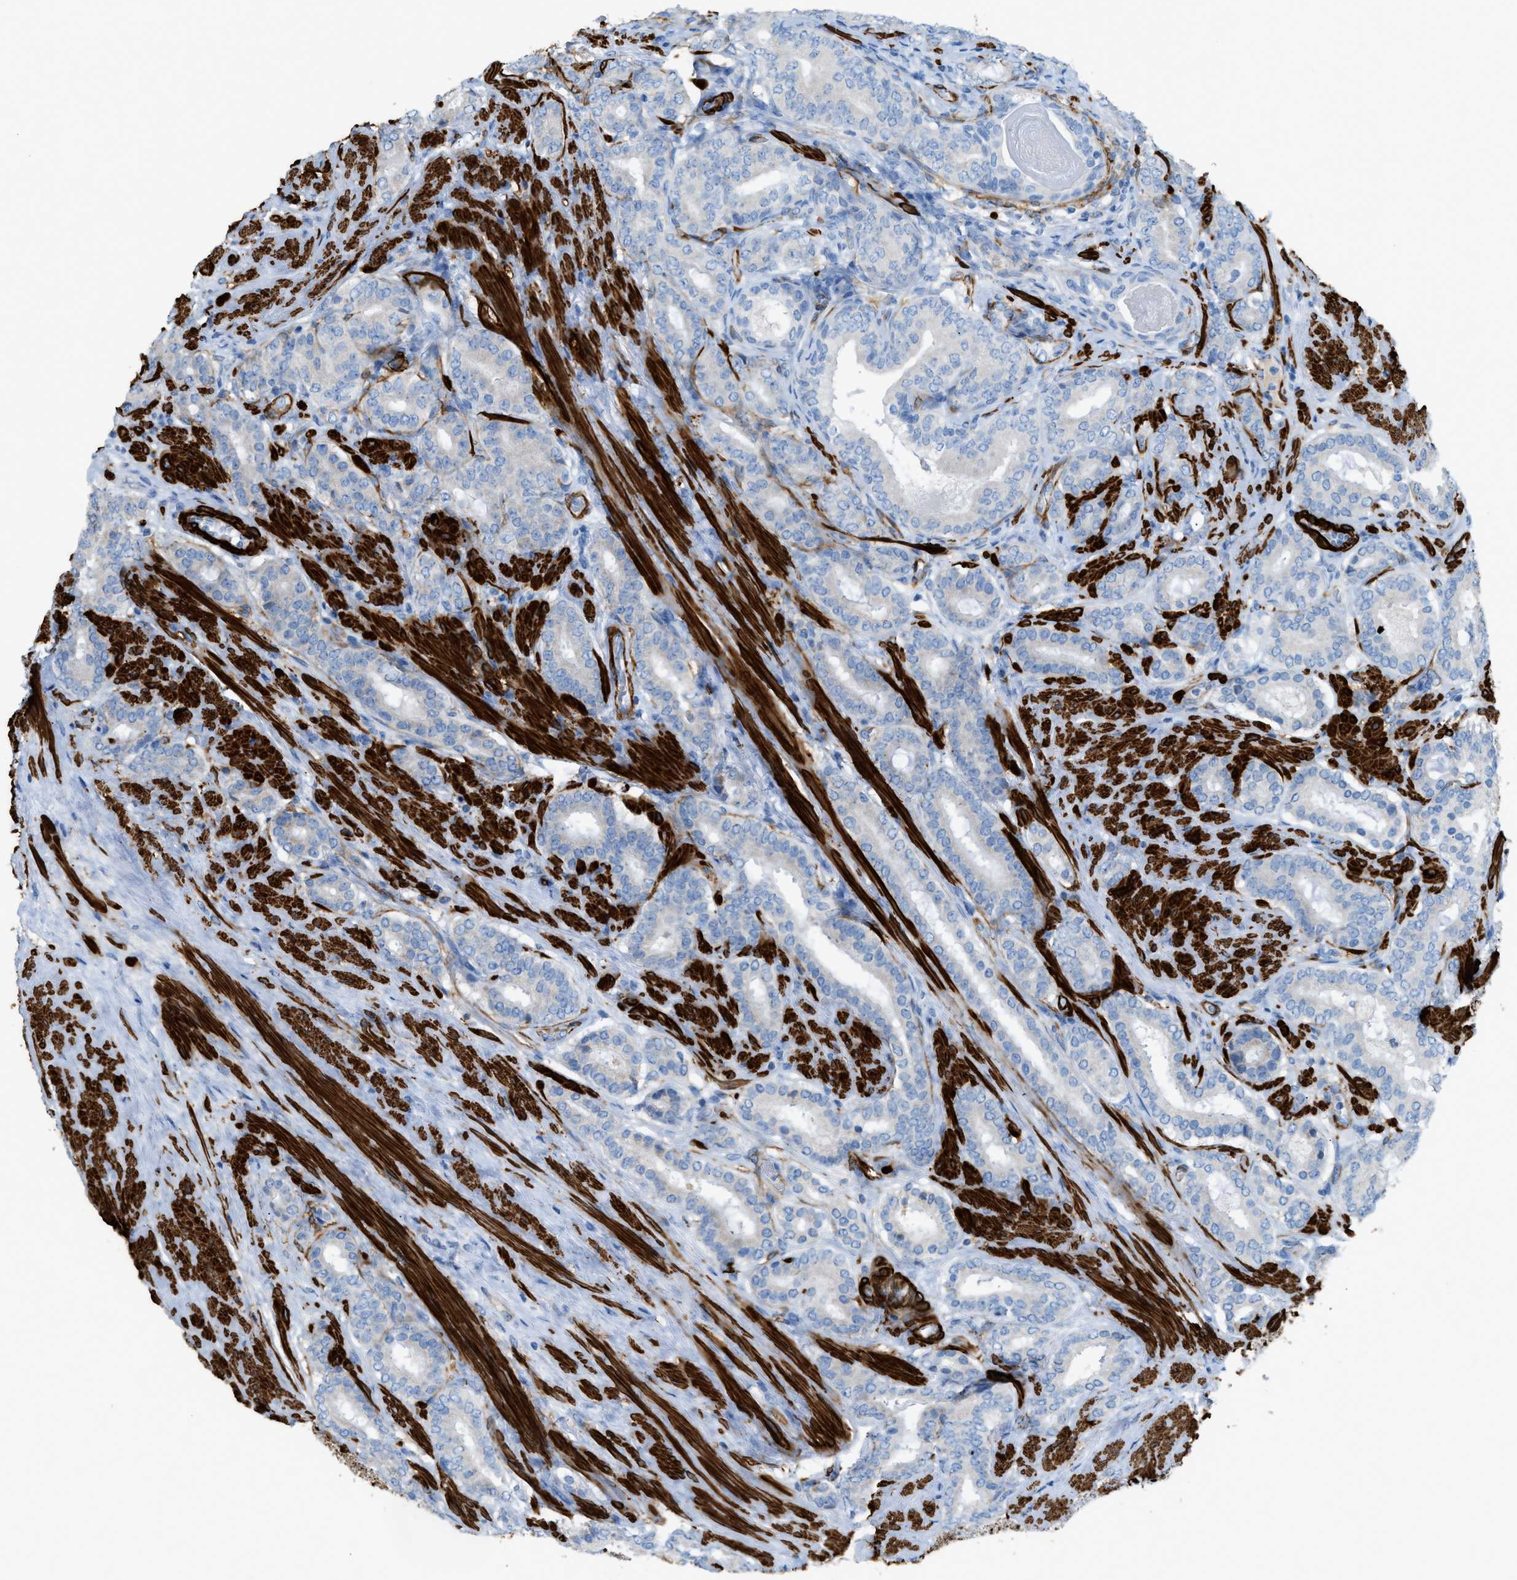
{"staining": {"intensity": "negative", "quantity": "none", "location": "none"}, "tissue": "prostate cancer", "cell_type": "Tumor cells", "image_type": "cancer", "snomed": [{"axis": "morphology", "description": "Adenocarcinoma, Low grade"}, {"axis": "topography", "description": "Prostate"}], "caption": "Immunohistochemistry micrograph of prostate cancer stained for a protein (brown), which displays no expression in tumor cells.", "gene": "MYH11", "patient": {"sex": "male", "age": 69}}